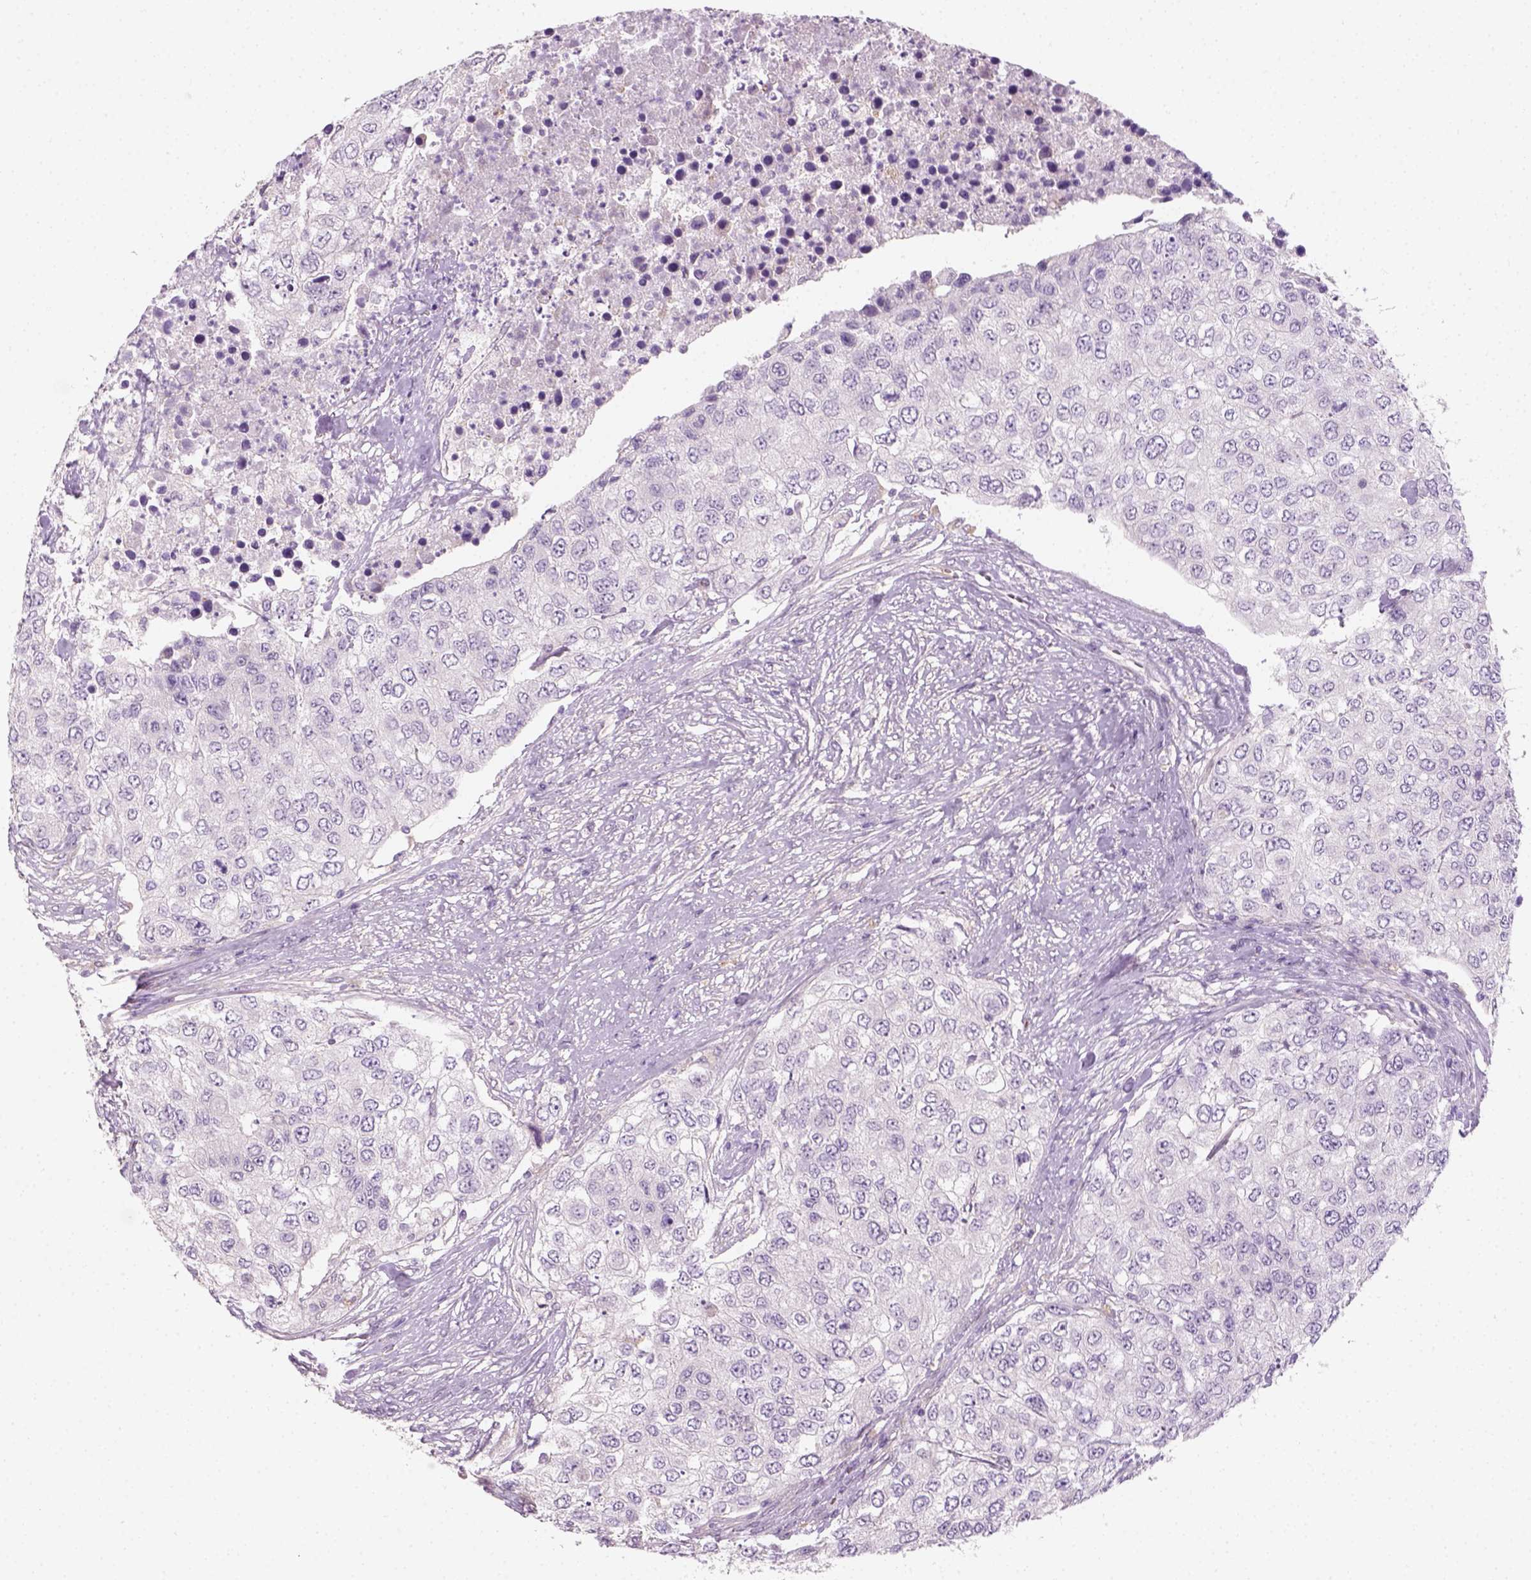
{"staining": {"intensity": "negative", "quantity": "none", "location": "none"}, "tissue": "urothelial cancer", "cell_type": "Tumor cells", "image_type": "cancer", "snomed": [{"axis": "morphology", "description": "Urothelial carcinoma, High grade"}, {"axis": "topography", "description": "Urinary bladder"}], "caption": "Tumor cells show no significant positivity in urothelial carcinoma (high-grade).", "gene": "FAM163B", "patient": {"sex": "female", "age": 78}}